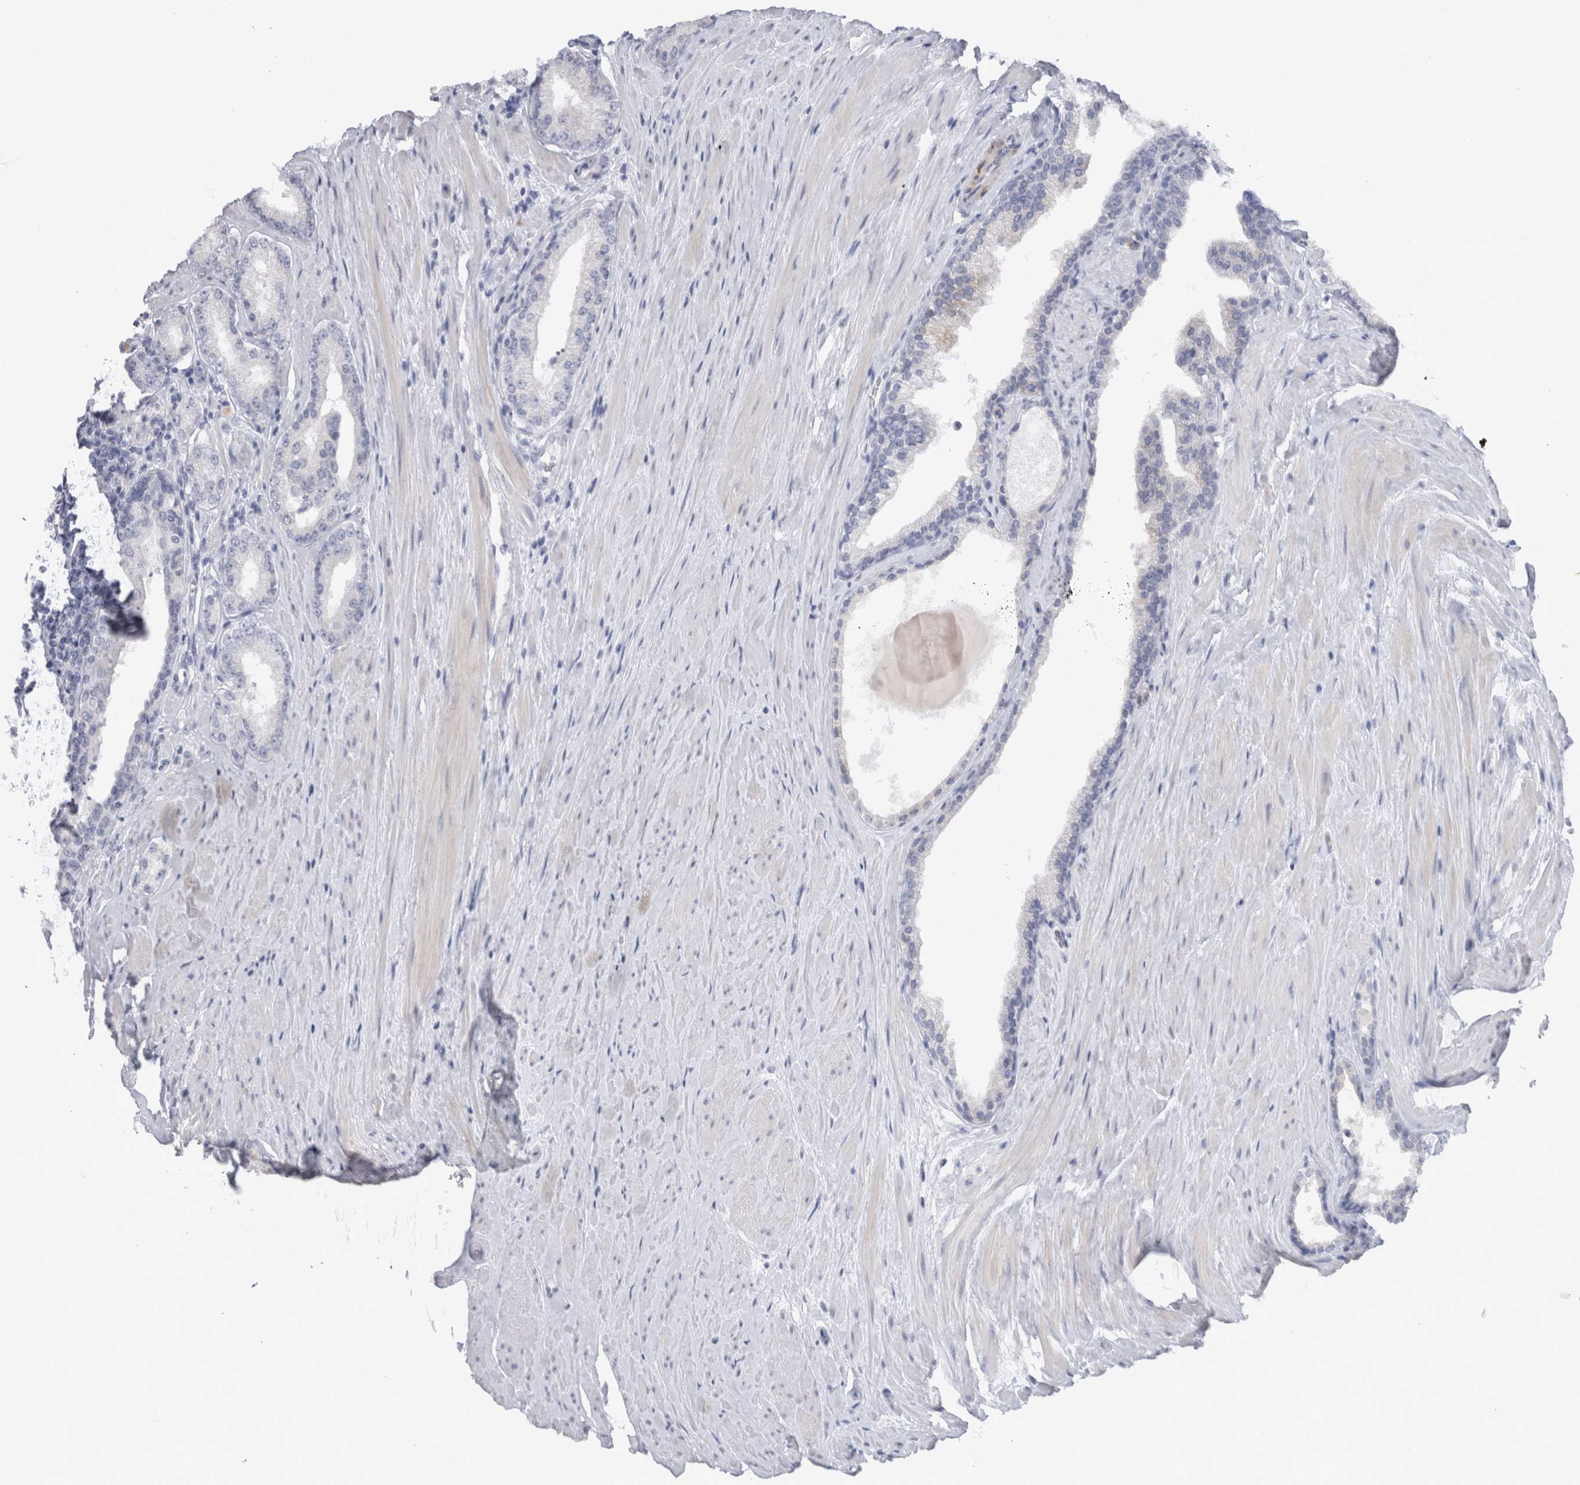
{"staining": {"intensity": "negative", "quantity": "none", "location": "none"}, "tissue": "prostate cancer", "cell_type": "Tumor cells", "image_type": "cancer", "snomed": [{"axis": "morphology", "description": "Adenocarcinoma, Low grade"}, {"axis": "topography", "description": "Prostate"}], "caption": "Prostate cancer (adenocarcinoma (low-grade)) was stained to show a protein in brown. There is no significant expression in tumor cells.", "gene": "C9orf50", "patient": {"sex": "male", "age": 62}}